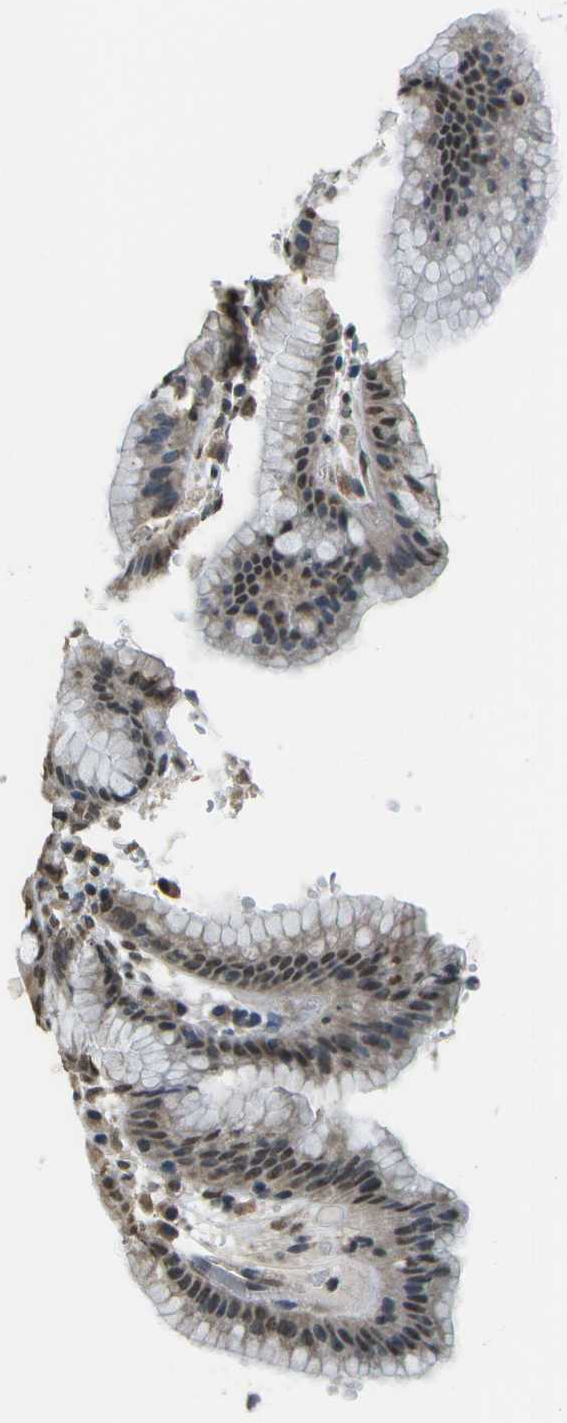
{"staining": {"intensity": "moderate", "quantity": ">75%", "location": "cytoplasmic/membranous,nuclear"}, "tissue": "stomach", "cell_type": "Glandular cells", "image_type": "normal", "snomed": [{"axis": "morphology", "description": "Normal tissue, NOS"}, {"axis": "topography", "description": "Stomach, lower"}], "caption": "Moderate cytoplasmic/membranous,nuclear staining is present in approximately >75% of glandular cells in normal stomach.", "gene": "ABL2", "patient": {"sex": "male", "age": 52}}